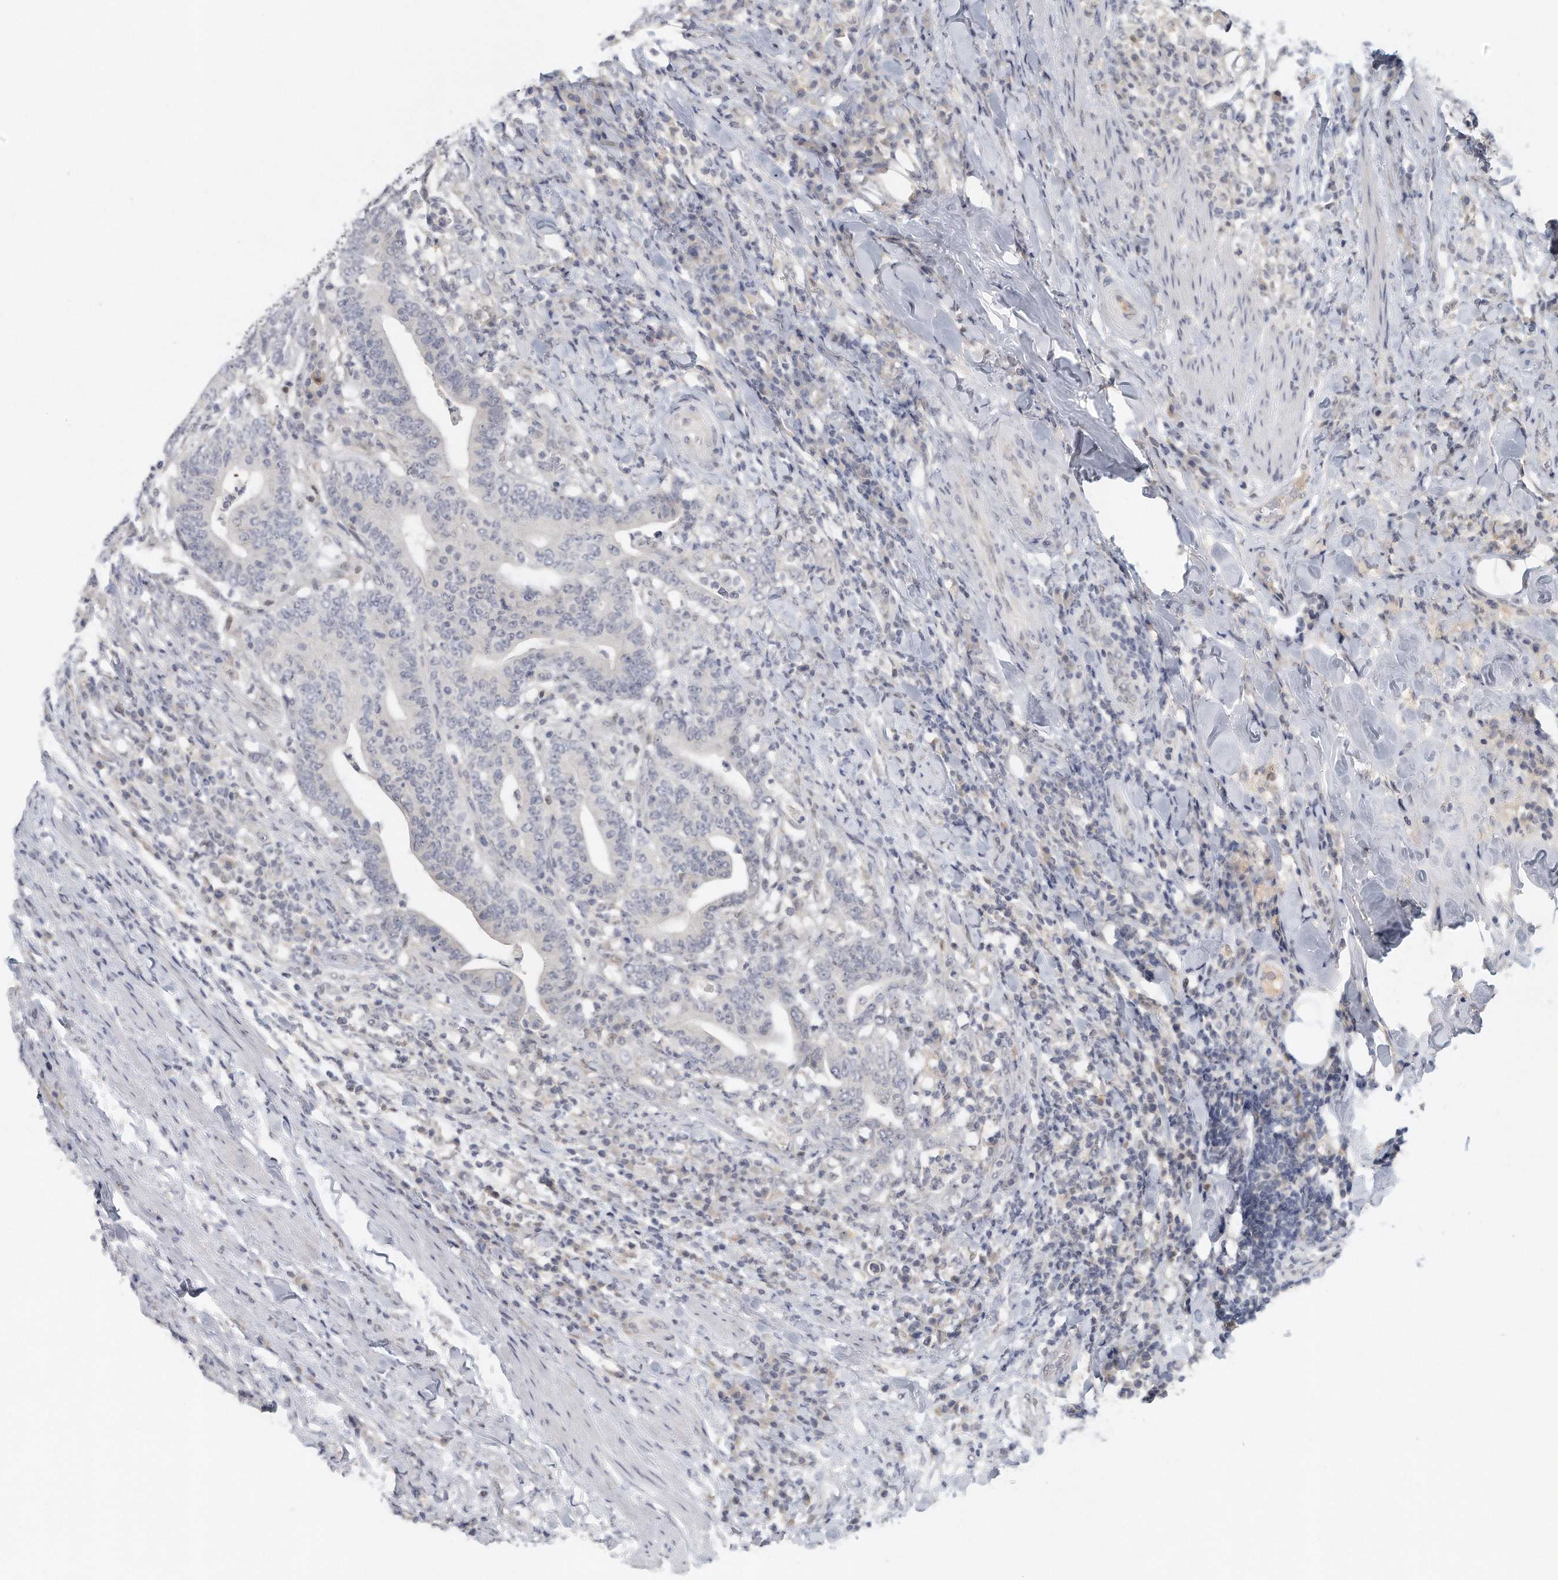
{"staining": {"intensity": "negative", "quantity": "none", "location": "none"}, "tissue": "colorectal cancer", "cell_type": "Tumor cells", "image_type": "cancer", "snomed": [{"axis": "morphology", "description": "Adenocarcinoma, NOS"}, {"axis": "topography", "description": "Colon"}], "caption": "This is an immunohistochemistry micrograph of human colorectal adenocarcinoma. There is no staining in tumor cells.", "gene": "DDX43", "patient": {"sex": "female", "age": 66}}